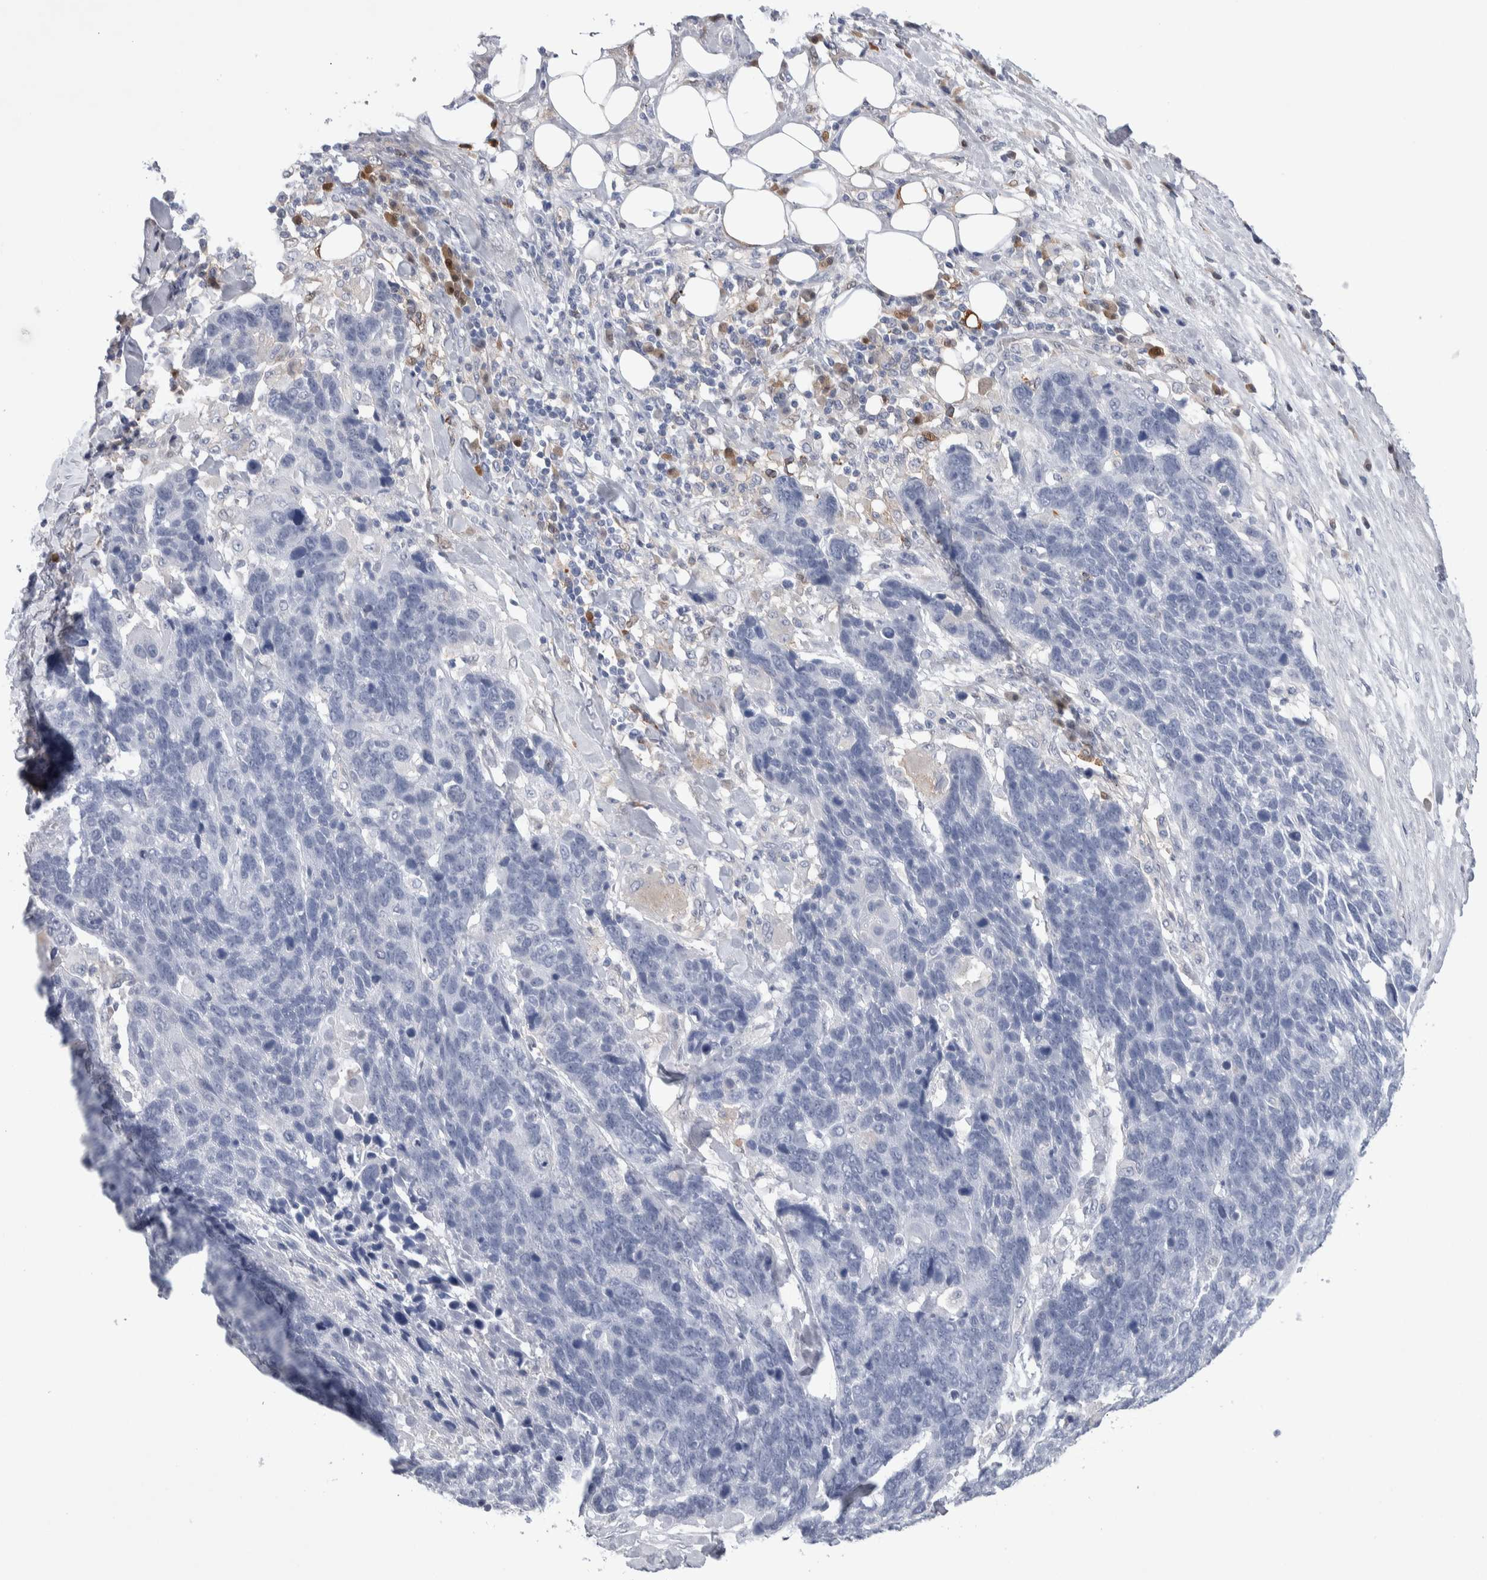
{"staining": {"intensity": "negative", "quantity": "none", "location": "none"}, "tissue": "lung cancer", "cell_type": "Tumor cells", "image_type": "cancer", "snomed": [{"axis": "morphology", "description": "Squamous cell carcinoma, NOS"}, {"axis": "topography", "description": "Lung"}], "caption": "The immunohistochemistry image has no significant positivity in tumor cells of lung cancer tissue.", "gene": "LURAP1L", "patient": {"sex": "male", "age": 66}}